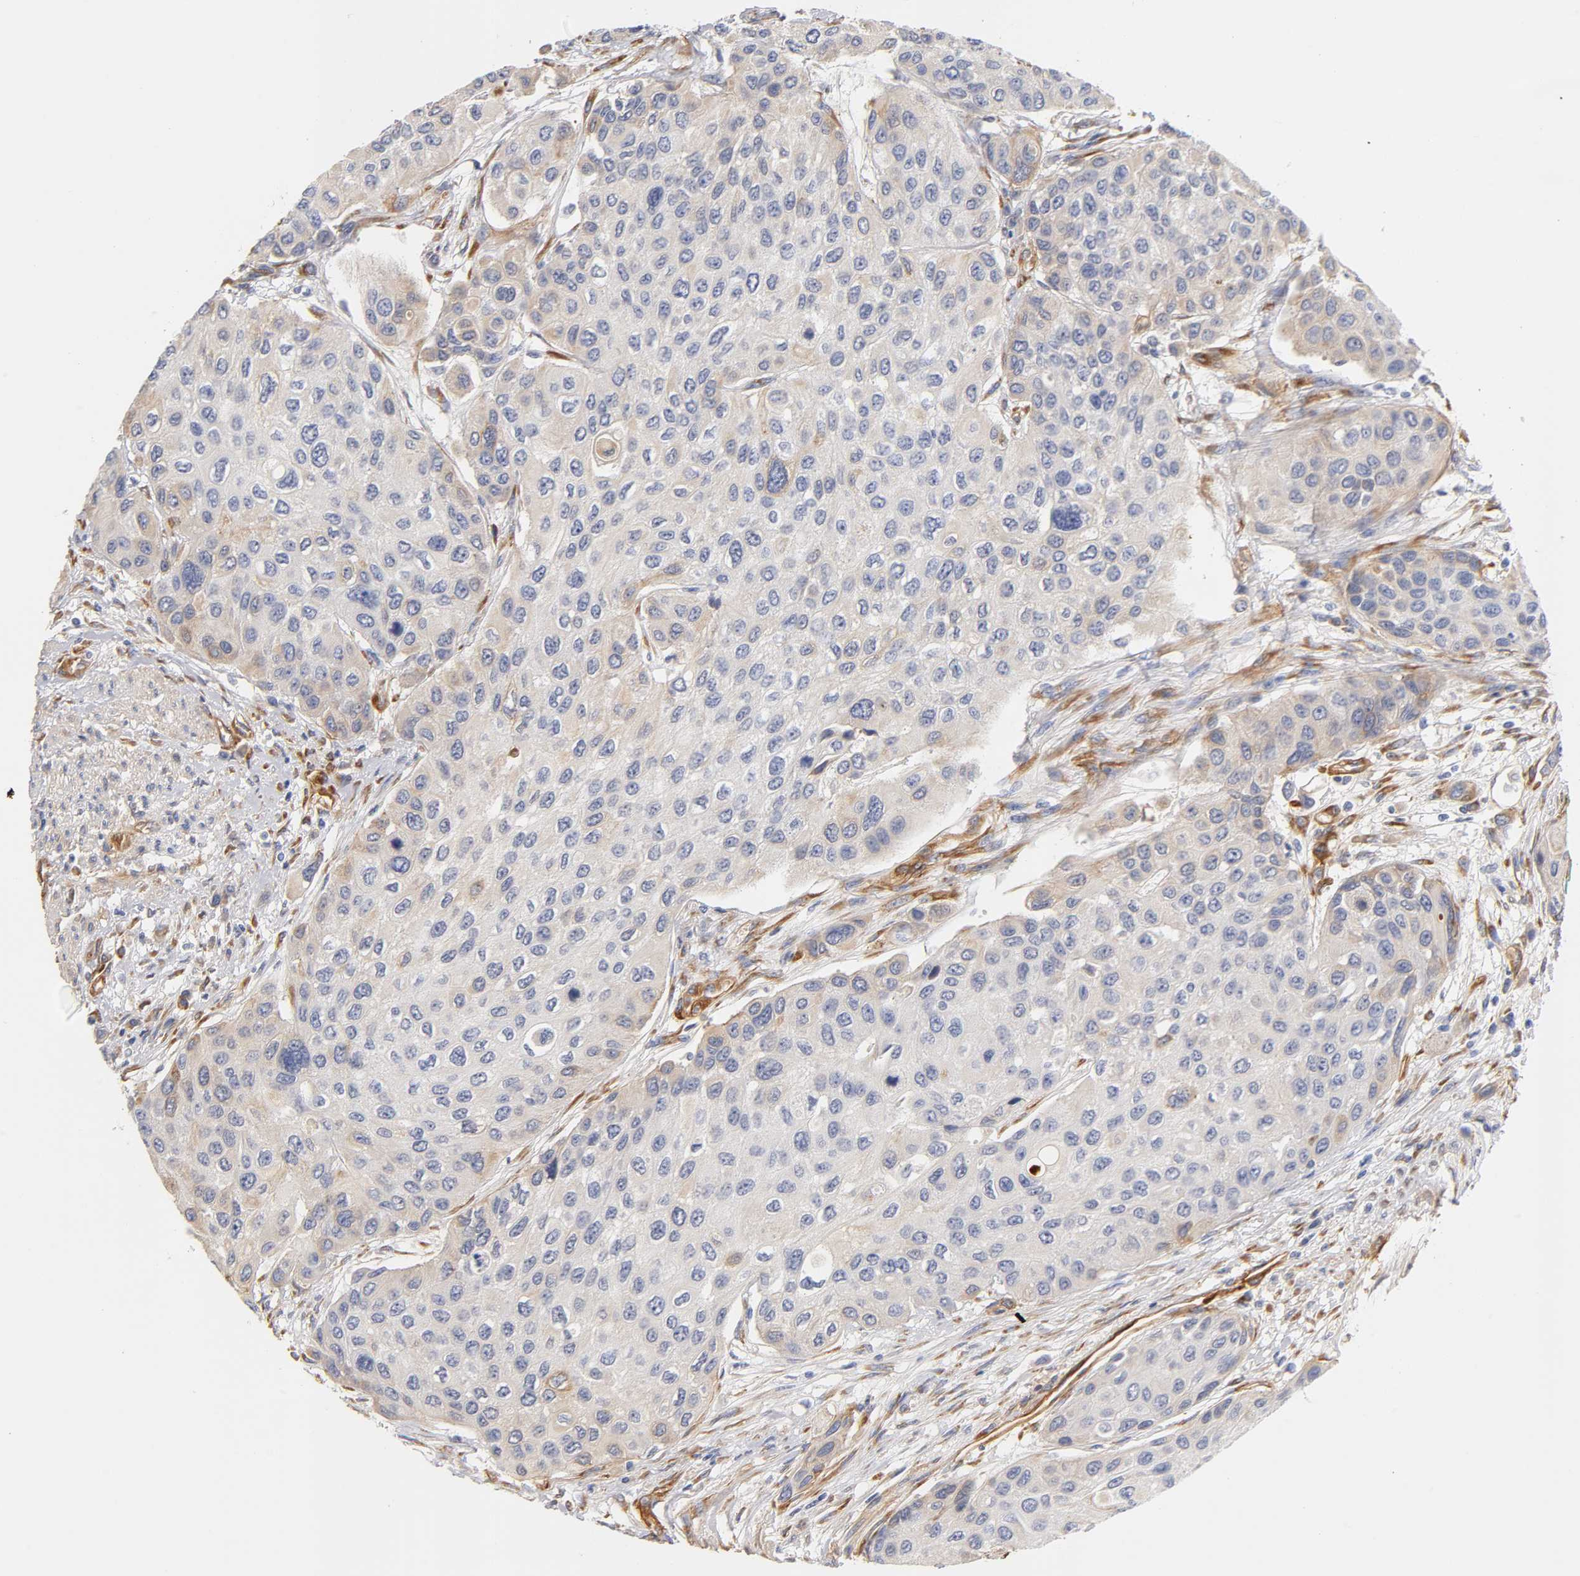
{"staining": {"intensity": "weak", "quantity": "<25%", "location": "cytoplasmic/membranous"}, "tissue": "urothelial cancer", "cell_type": "Tumor cells", "image_type": "cancer", "snomed": [{"axis": "morphology", "description": "Urothelial carcinoma, High grade"}, {"axis": "topography", "description": "Urinary bladder"}], "caption": "Tumor cells are negative for brown protein staining in high-grade urothelial carcinoma.", "gene": "LAMB1", "patient": {"sex": "female", "age": 56}}